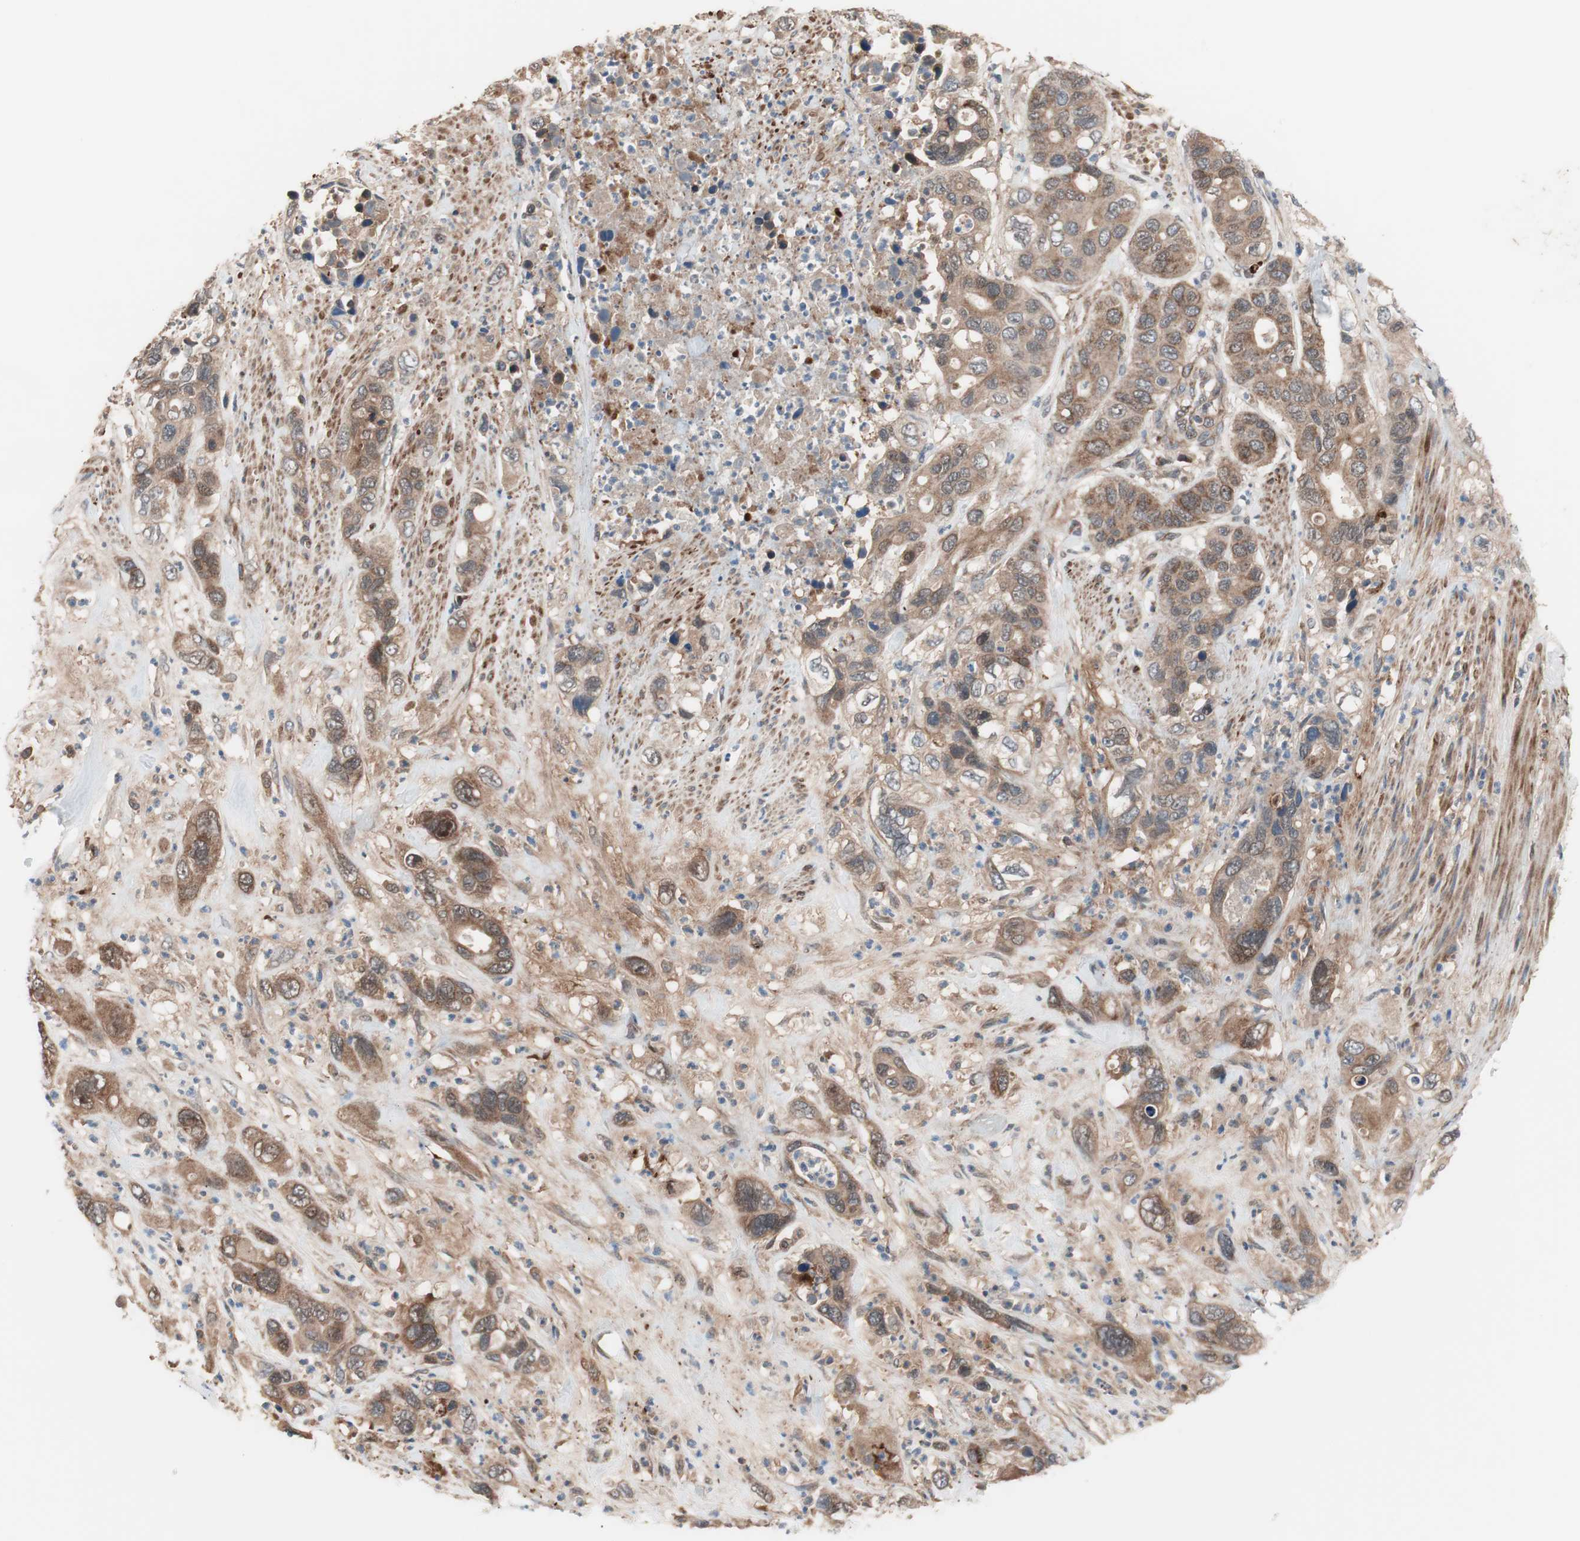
{"staining": {"intensity": "strong", "quantity": ">75%", "location": "cytoplasmic/membranous"}, "tissue": "pancreatic cancer", "cell_type": "Tumor cells", "image_type": "cancer", "snomed": [{"axis": "morphology", "description": "Adenocarcinoma, NOS"}, {"axis": "topography", "description": "Pancreas"}], "caption": "Brown immunohistochemical staining in pancreatic adenocarcinoma demonstrates strong cytoplasmic/membranous staining in approximately >75% of tumor cells. Using DAB (3,3'-diaminobenzidine) (brown) and hematoxylin (blue) stains, captured at high magnification using brightfield microscopy.", "gene": "HMBS", "patient": {"sex": "female", "age": 71}}